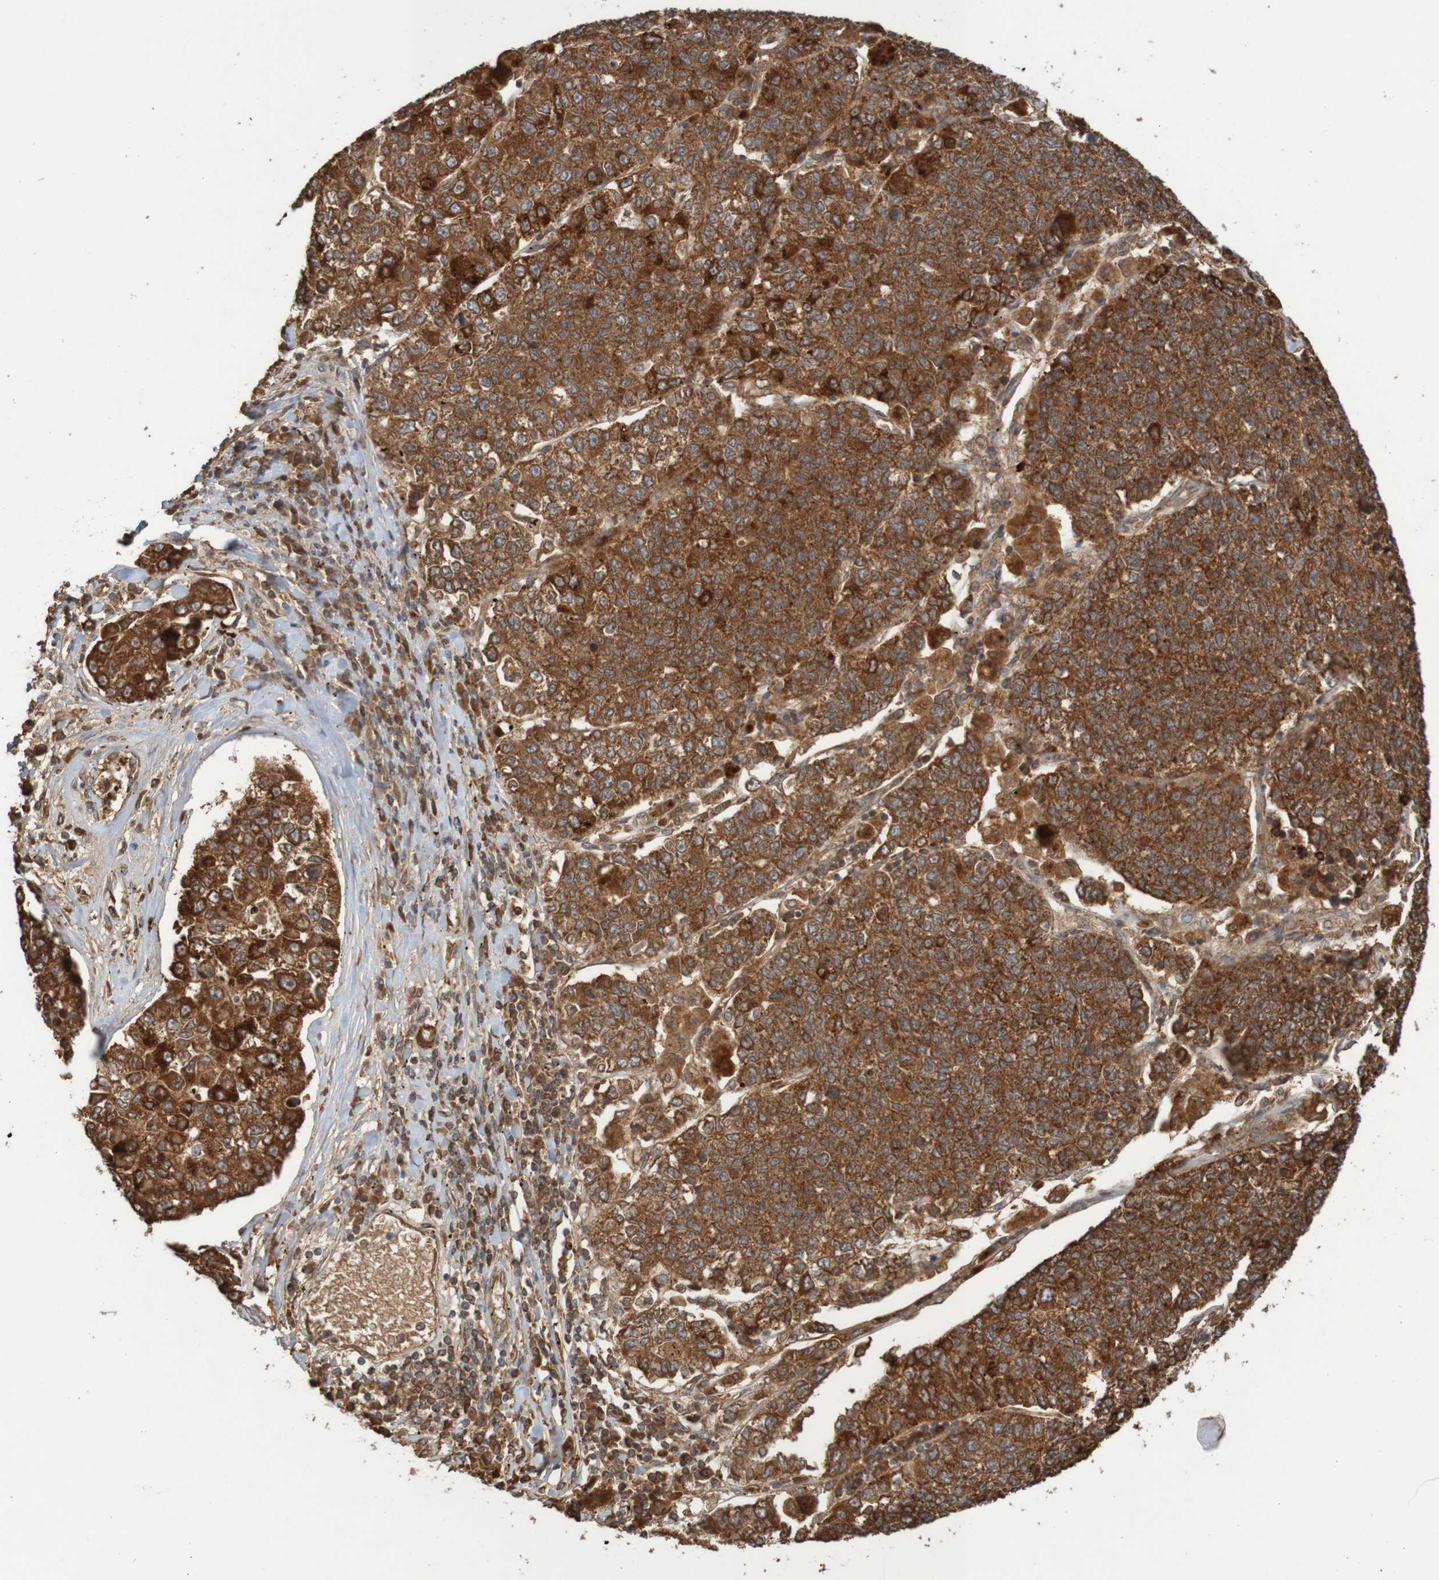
{"staining": {"intensity": "strong", "quantity": ">75%", "location": "cytoplasmic/membranous"}, "tissue": "lung cancer", "cell_type": "Tumor cells", "image_type": "cancer", "snomed": [{"axis": "morphology", "description": "Adenocarcinoma, NOS"}, {"axis": "topography", "description": "Lung"}], "caption": "Protein analysis of lung adenocarcinoma tissue shows strong cytoplasmic/membranous expression in about >75% of tumor cells.", "gene": "MRPL52", "patient": {"sex": "male", "age": 49}}